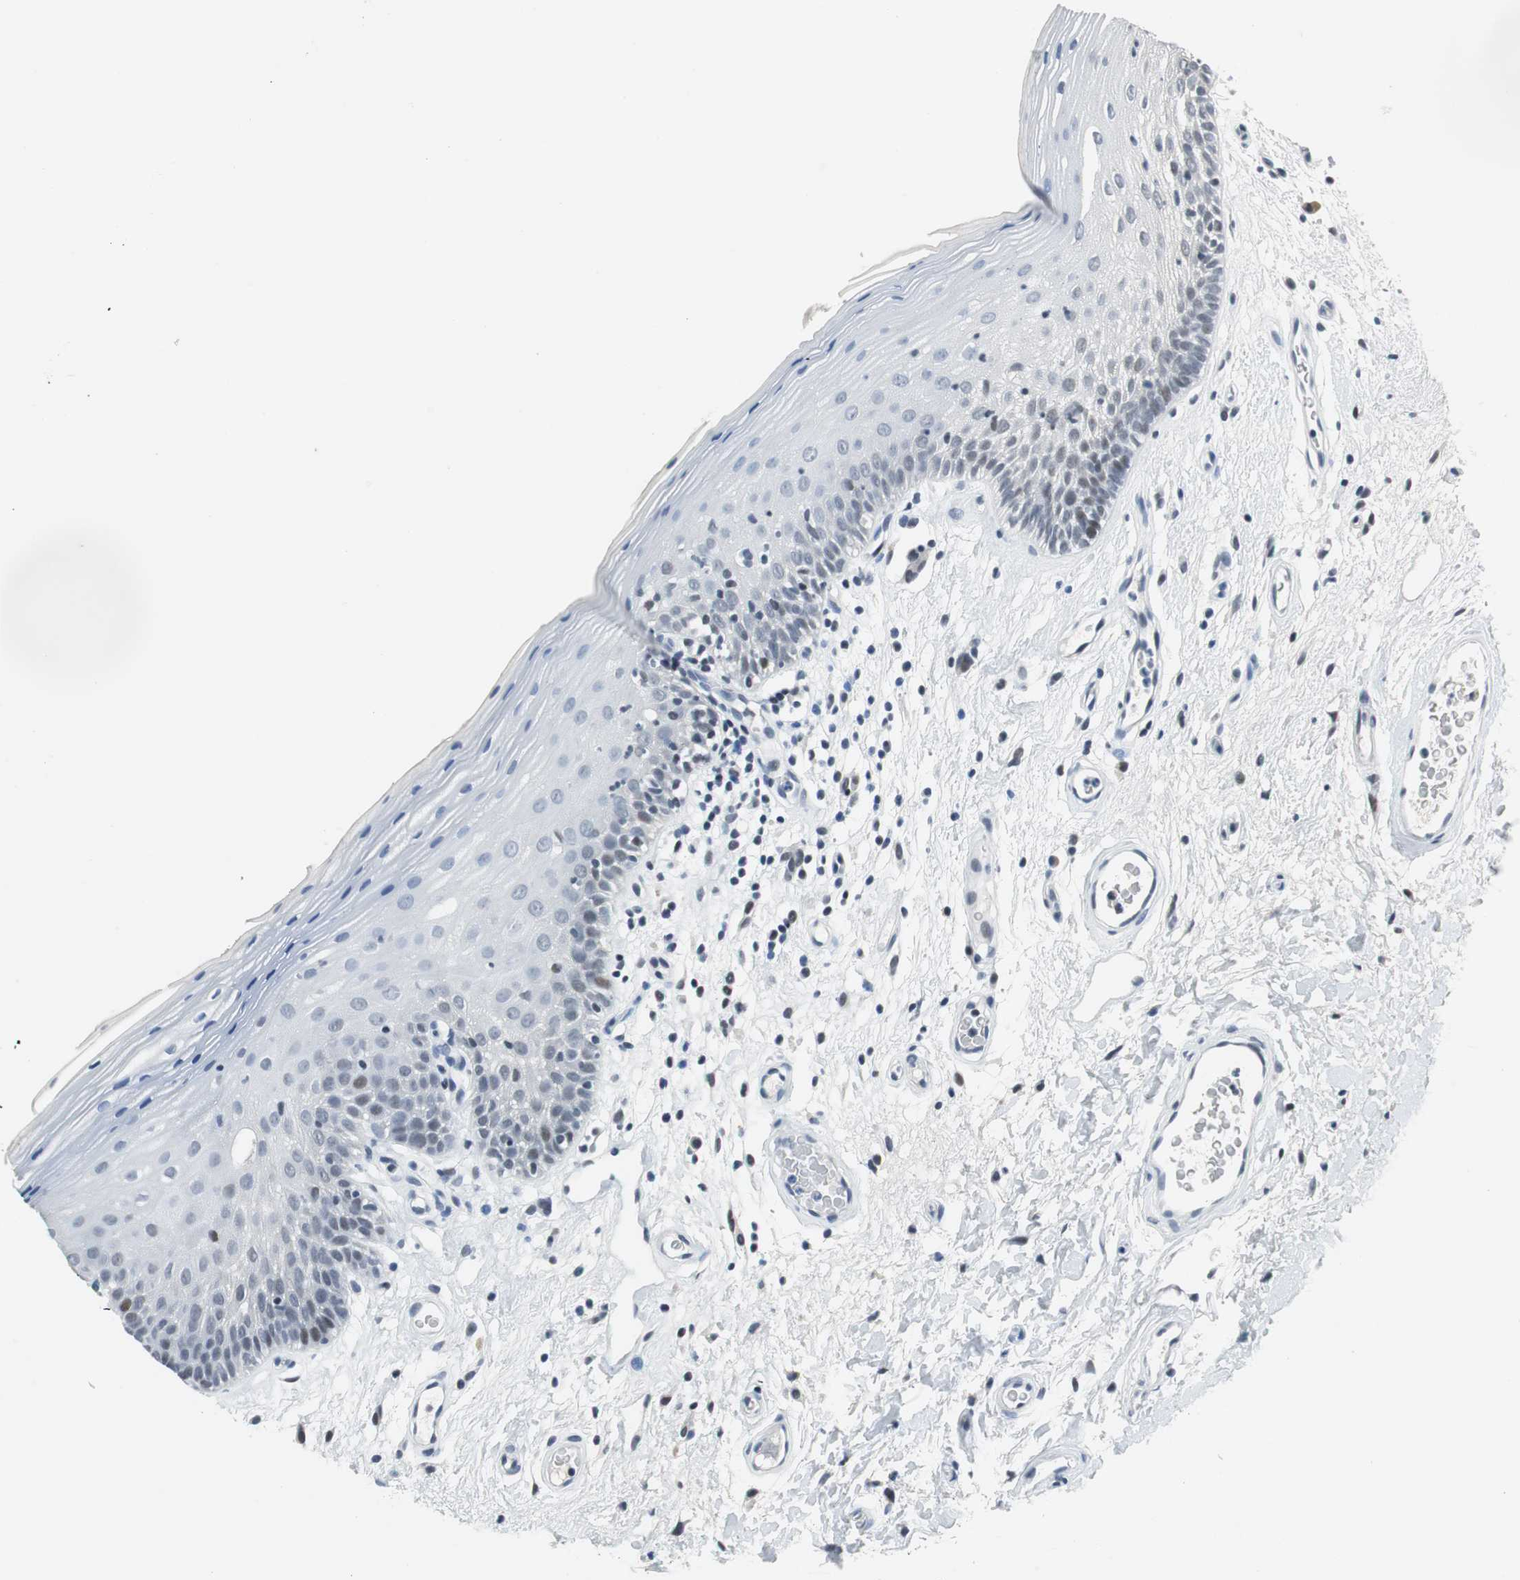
{"staining": {"intensity": "moderate", "quantity": "<25%", "location": "nuclear"}, "tissue": "oral mucosa", "cell_type": "Squamous epithelial cells", "image_type": "normal", "snomed": [{"axis": "morphology", "description": "Normal tissue, NOS"}, {"axis": "morphology", "description": "Squamous cell carcinoma, NOS"}, {"axis": "topography", "description": "Skeletal muscle"}, {"axis": "topography", "description": "Oral tissue"}, {"axis": "topography", "description": "Head-Neck"}], "caption": "Squamous epithelial cells demonstrate low levels of moderate nuclear staining in approximately <25% of cells in benign oral mucosa.", "gene": "HDAC3", "patient": {"sex": "male", "age": 71}}